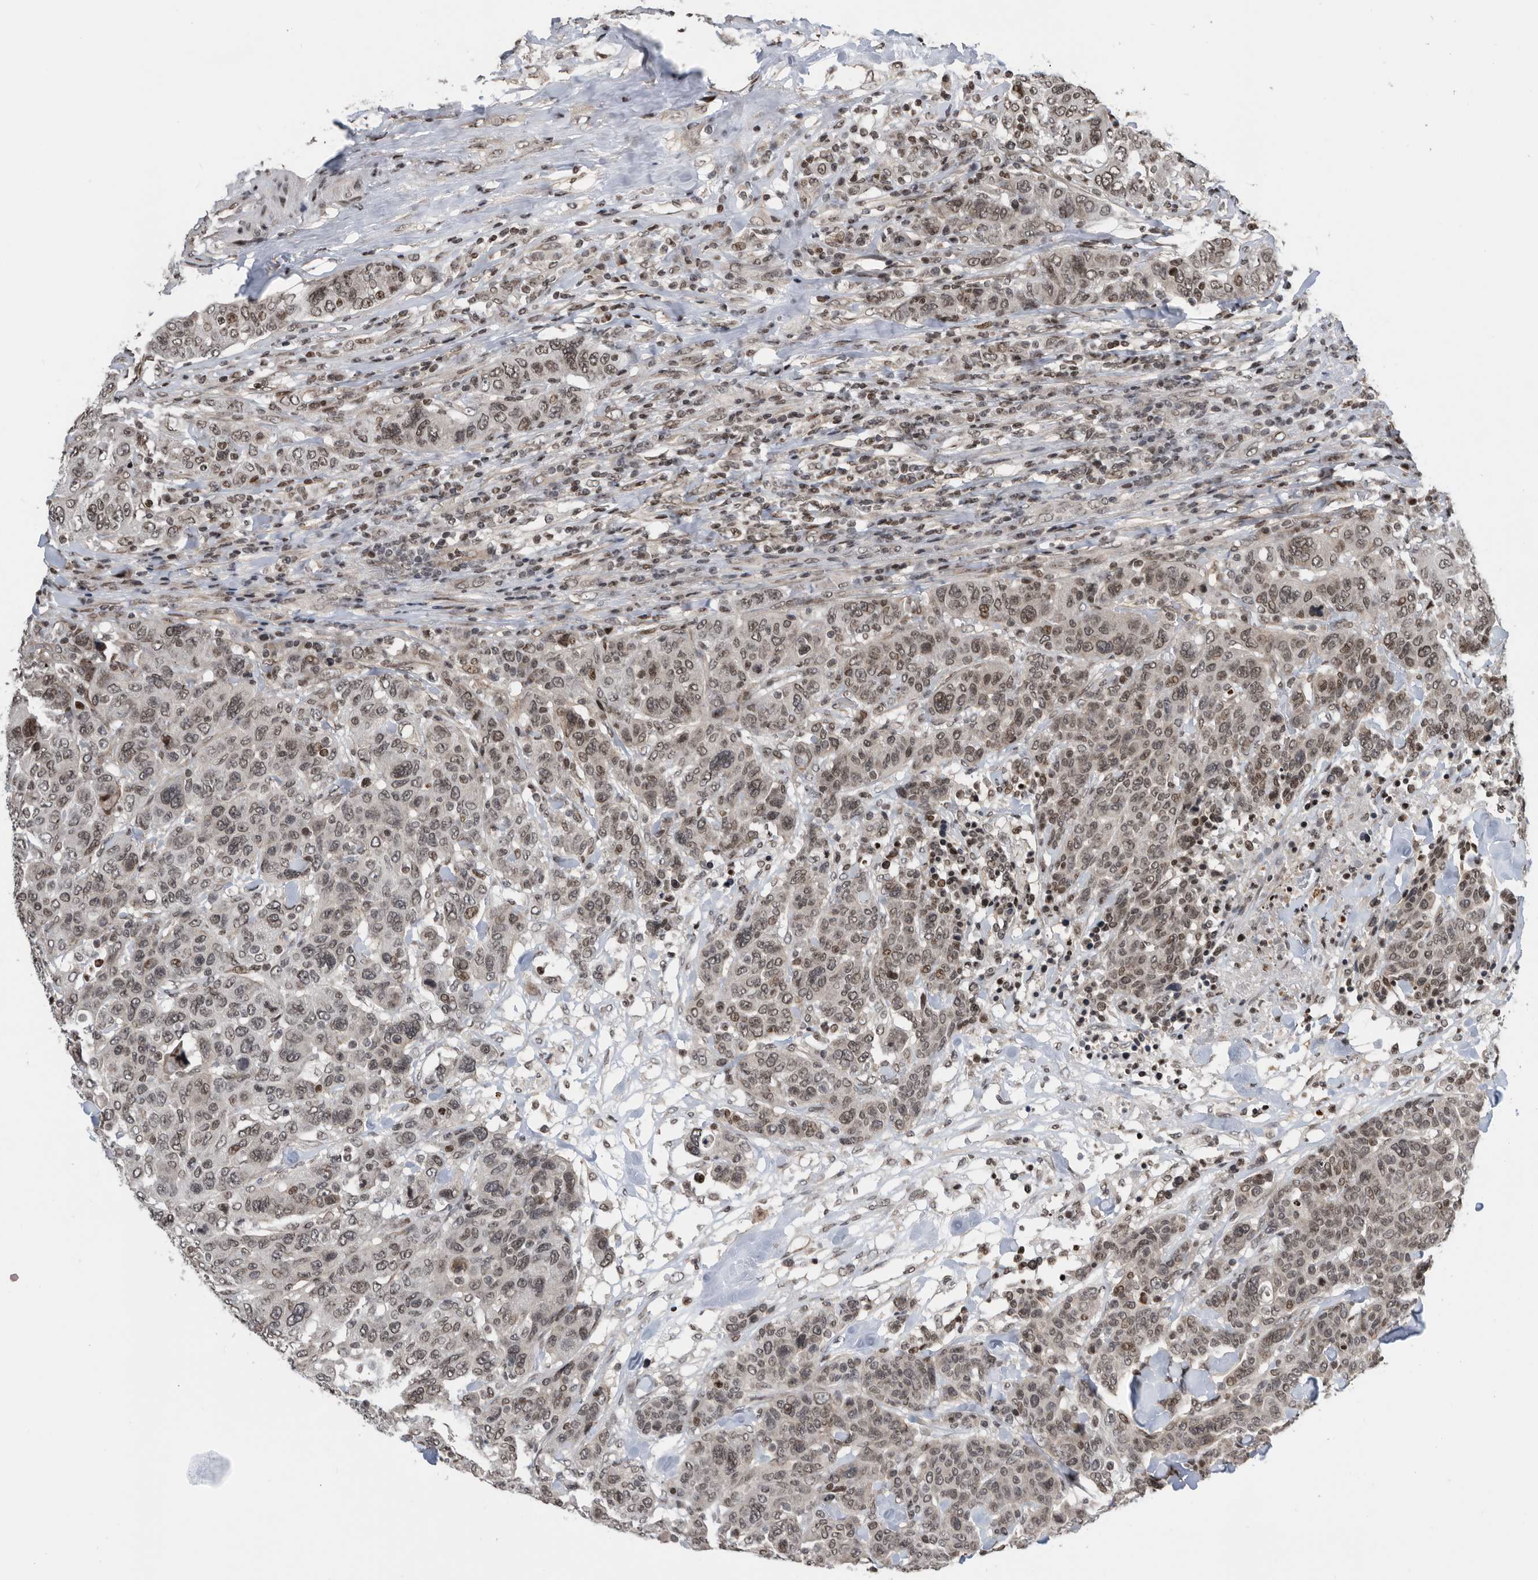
{"staining": {"intensity": "weak", "quantity": ">75%", "location": "nuclear"}, "tissue": "breast cancer", "cell_type": "Tumor cells", "image_type": "cancer", "snomed": [{"axis": "morphology", "description": "Duct carcinoma"}, {"axis": "topography", "description": "Breast"}], "caption": "Immunohistochemistry (IHC) of human breast invasive ductal carcinoma displays low levels of weak nuclear staining in approximately >75% of tumor cells. Using DAB (3,3'-diaminobenzidine) (brown) and hematoxylin (blue) stains, captured at high magnification using brightfield microscopy.", "gene": "SNRNP48", "patient": {"sex": "female", "age": 37}}